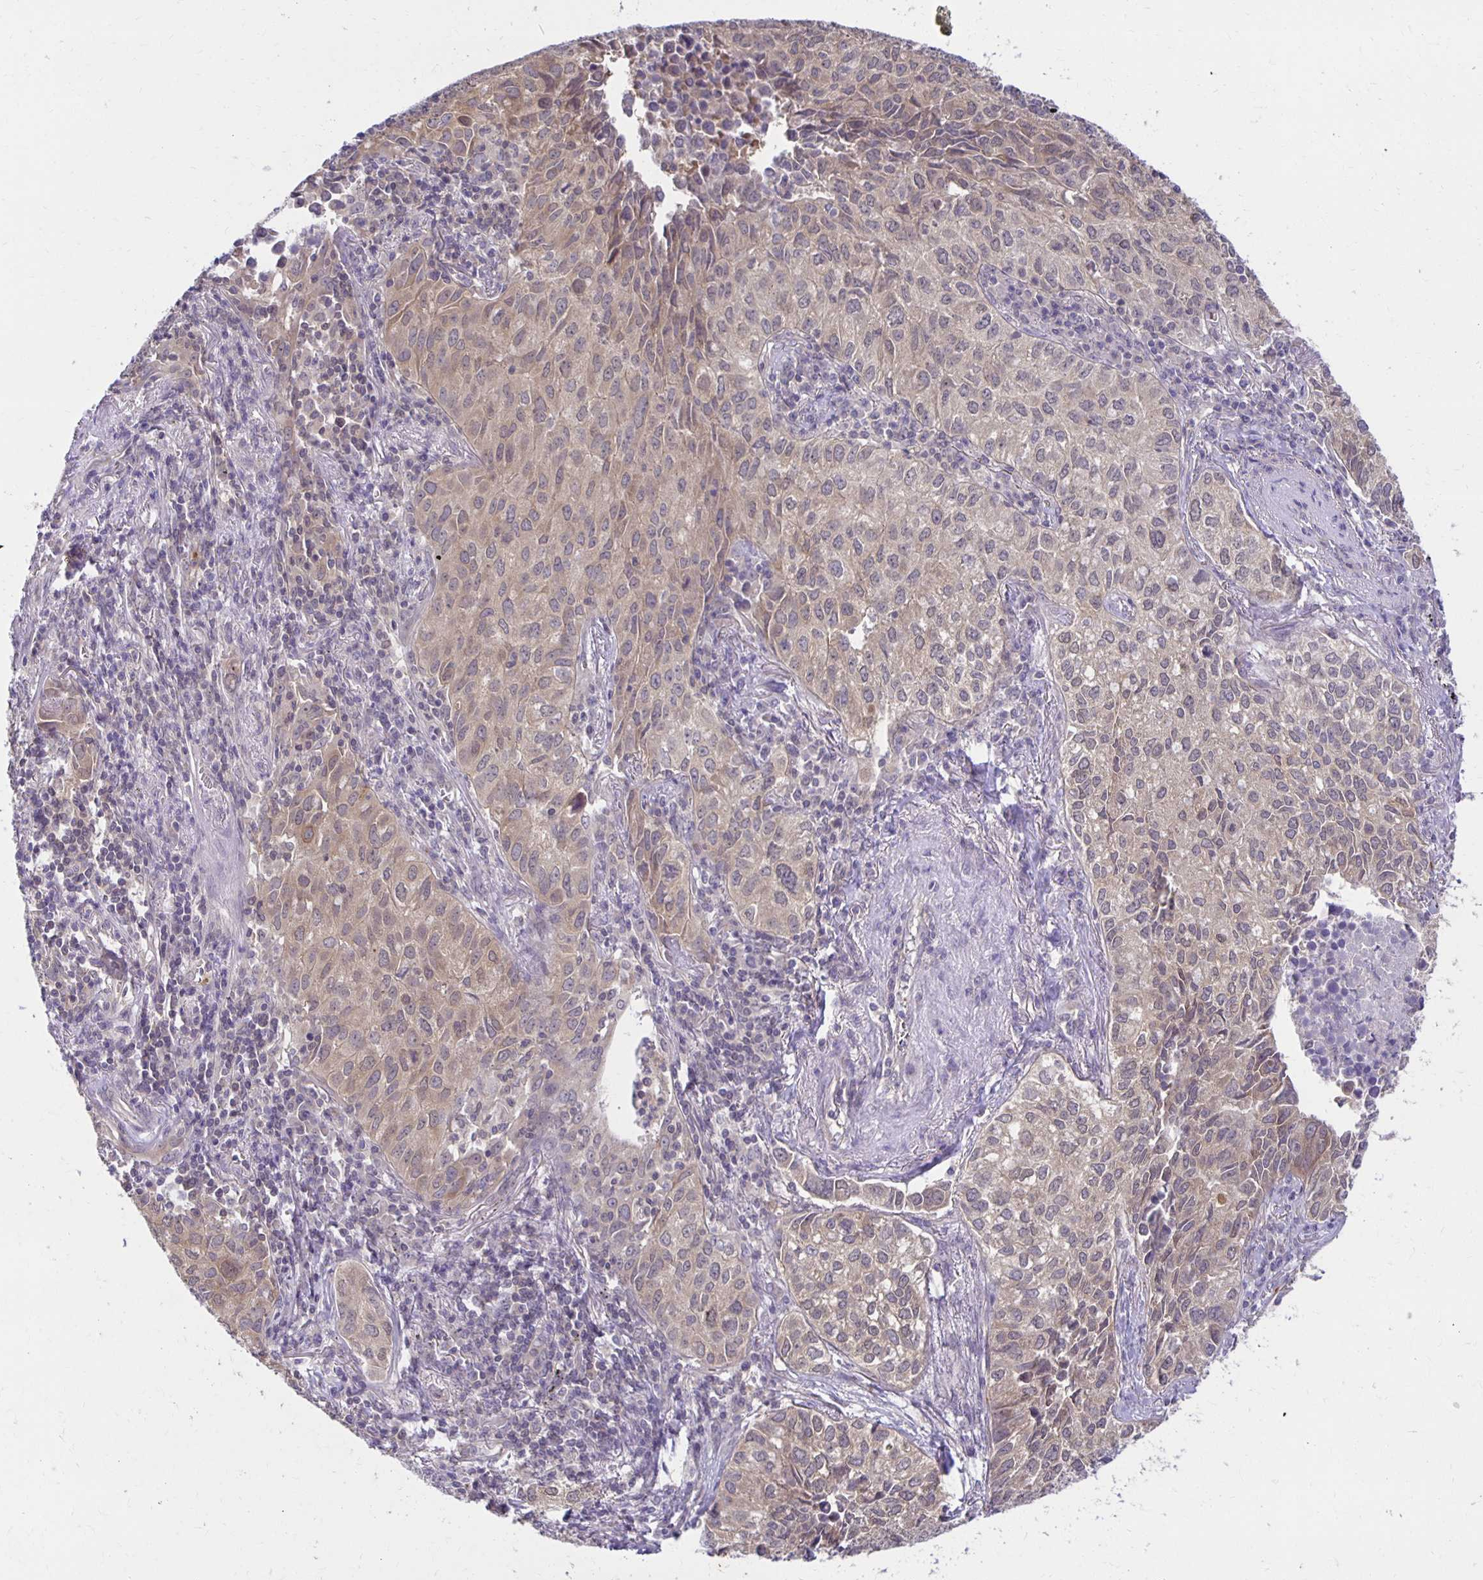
{"staining": {"intensity": "weak", "quantity": "25%-75%", "location": "cytoplasmic/membranous,nuclear"}, "tissue": "lung cancer", "cell_type": "Tumor cells", "image_type": "cancer", "snomed": [{"axis": "morphology", "description": "Adenocarcinoma, NOS"}, {"axis": "topography", "description": "Lung"}], "caption": "Lung adenocarcinoma stained for a protein (brown) displays weak cytoplasmic/membranous and nuclear positive expression in about 25%-75% of tumor cells.", "gene": "MIEN1", "patient": {"sex": "female", "age": 50}}